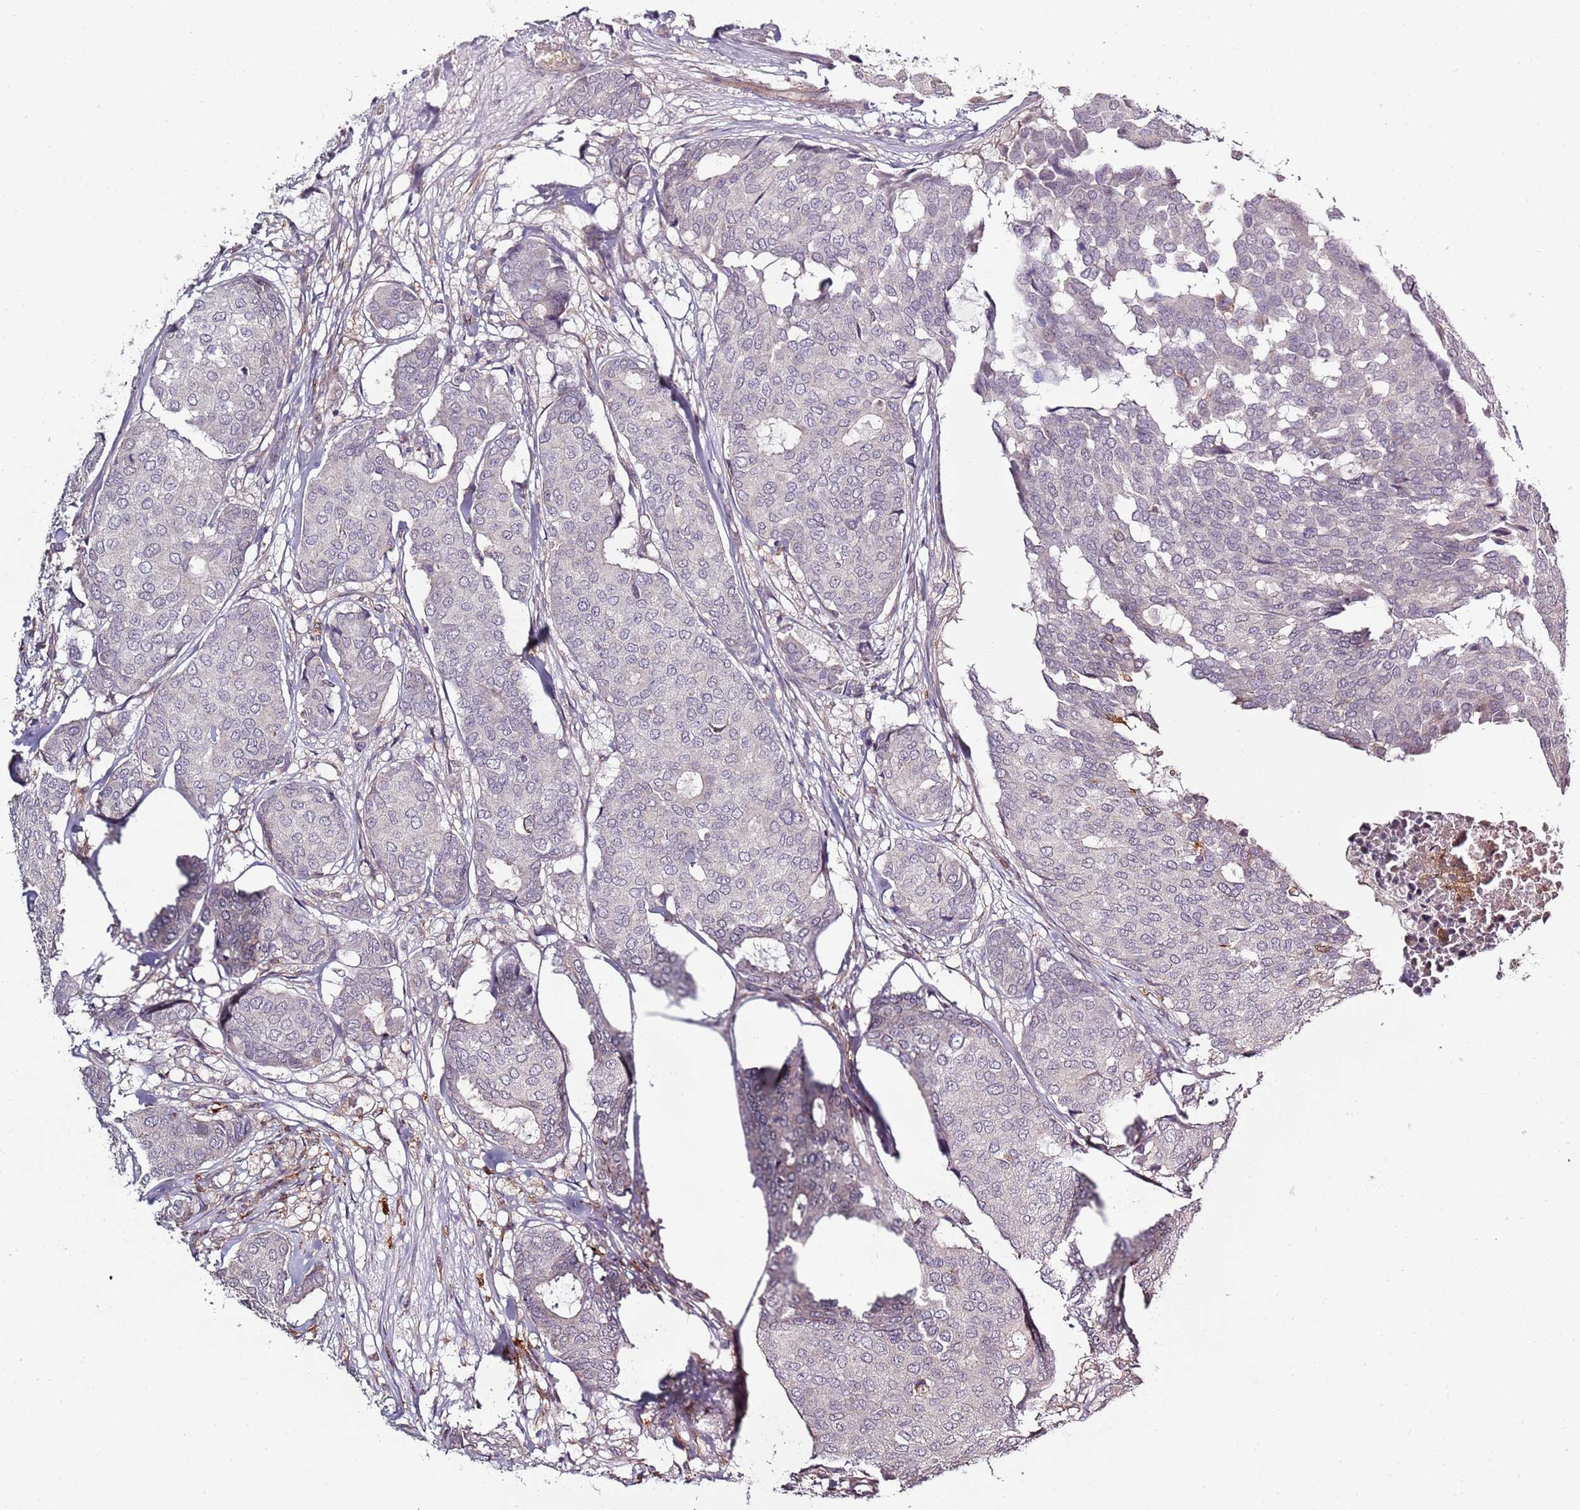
{"staining": {"intensity": "negative", "quantity": "none", "location": "none"}, "tissue": "breast cancer", "cell_type": "Tumor cells", "image_type": "cancer", "snomed": [{"axis": "morphology", "description": "Duct carcinoma"}, {"axis": "topography", "description": "Breast"}], "caption": "An immunohistochemistry image of breast invasive ductal carcinoma is shown. There is no staining in tumor cells of breast invasive ductal carcinoma.", "gene": "CC2D2B", "patient": {"sex": "female", "age": 75}}